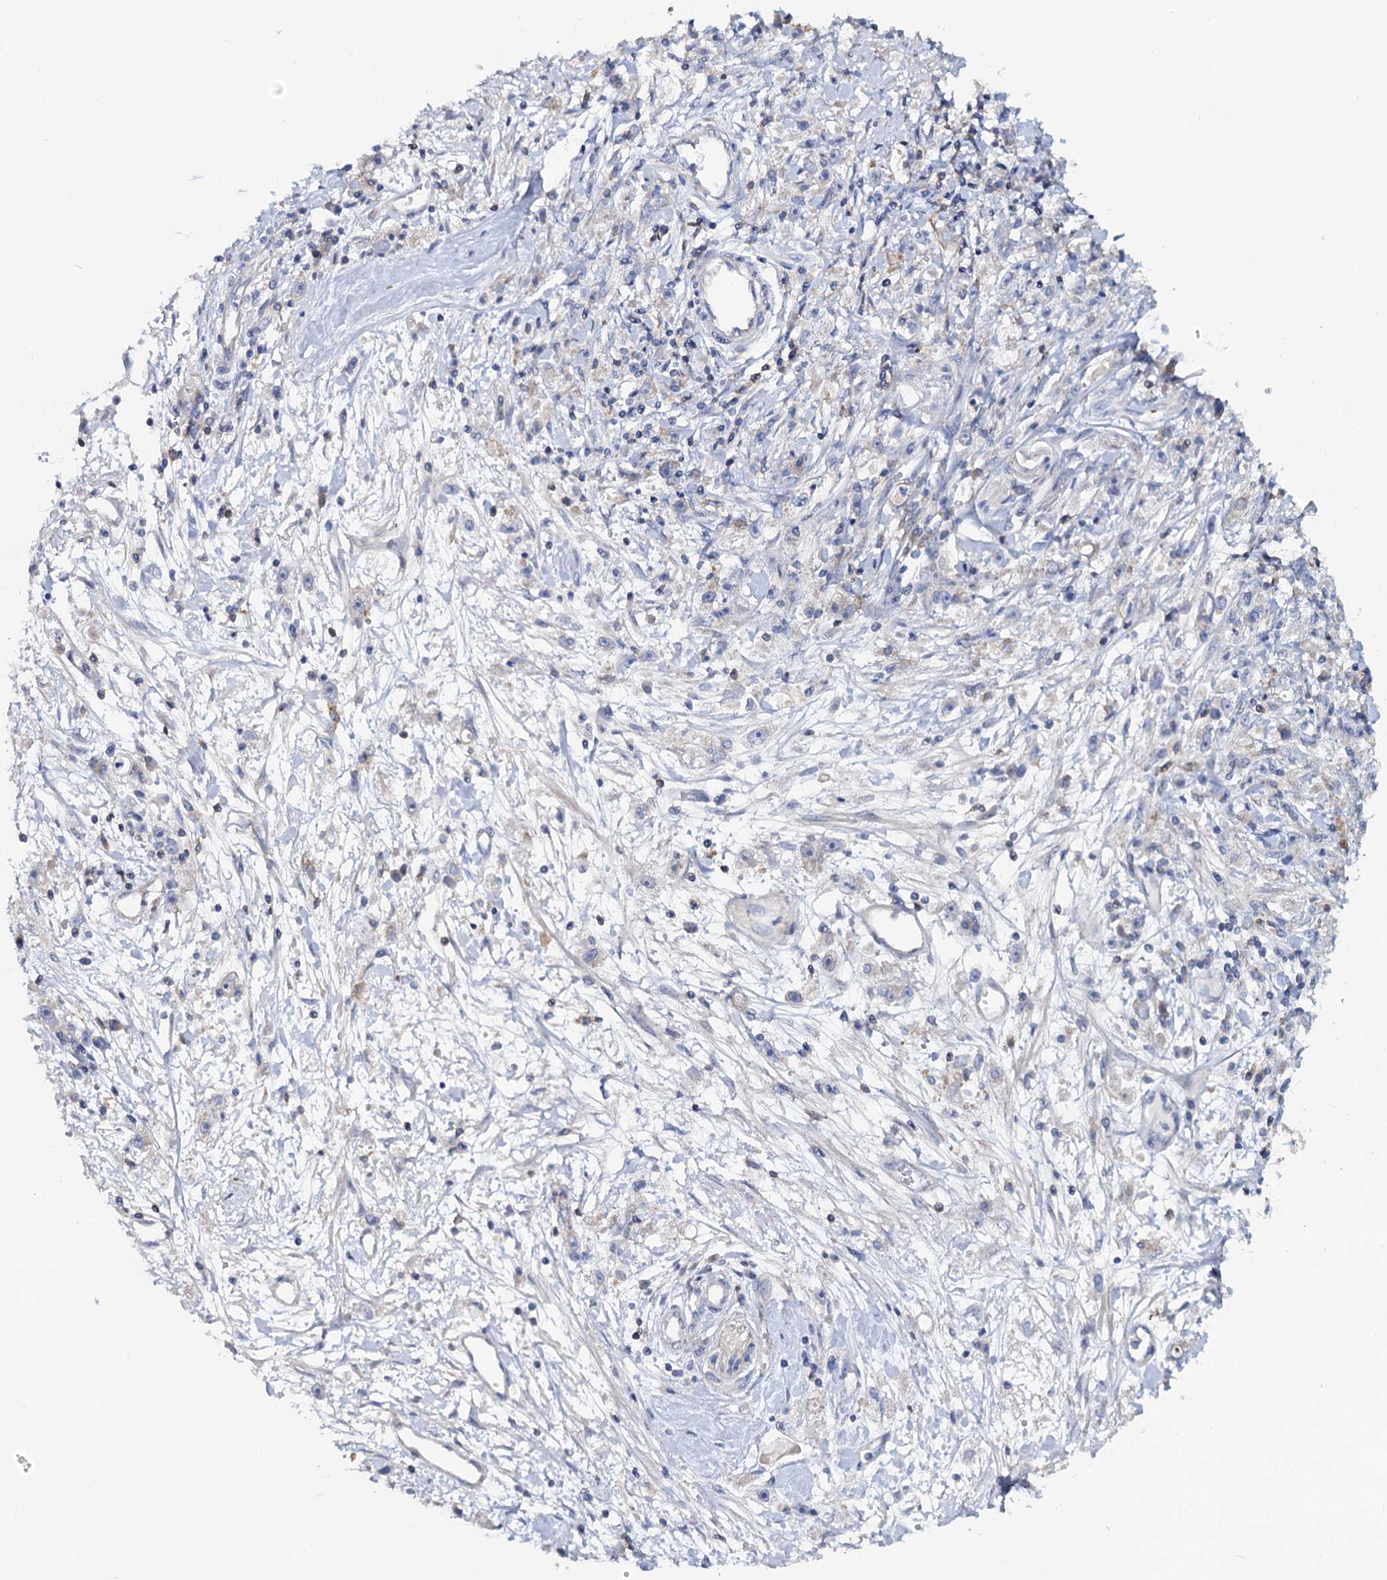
{"staining": {"intensity": "negative", "quantity": "none", "location": "none"}, "tissue": "stomach cancer", "cell_type": "Tumor cells", "image_type": "cancer", "snomed": [{"axis": "morphology", "description": "Adenocarcinoma, NOS"}, {"axis": "topography", "description": "Stomach"}], "caption": "An image of human adenocarcinoma (stomach) is negative for staining in tumor cells.", "gene": "LRCH4", "patient": {"sex": "female", "age": 59}}